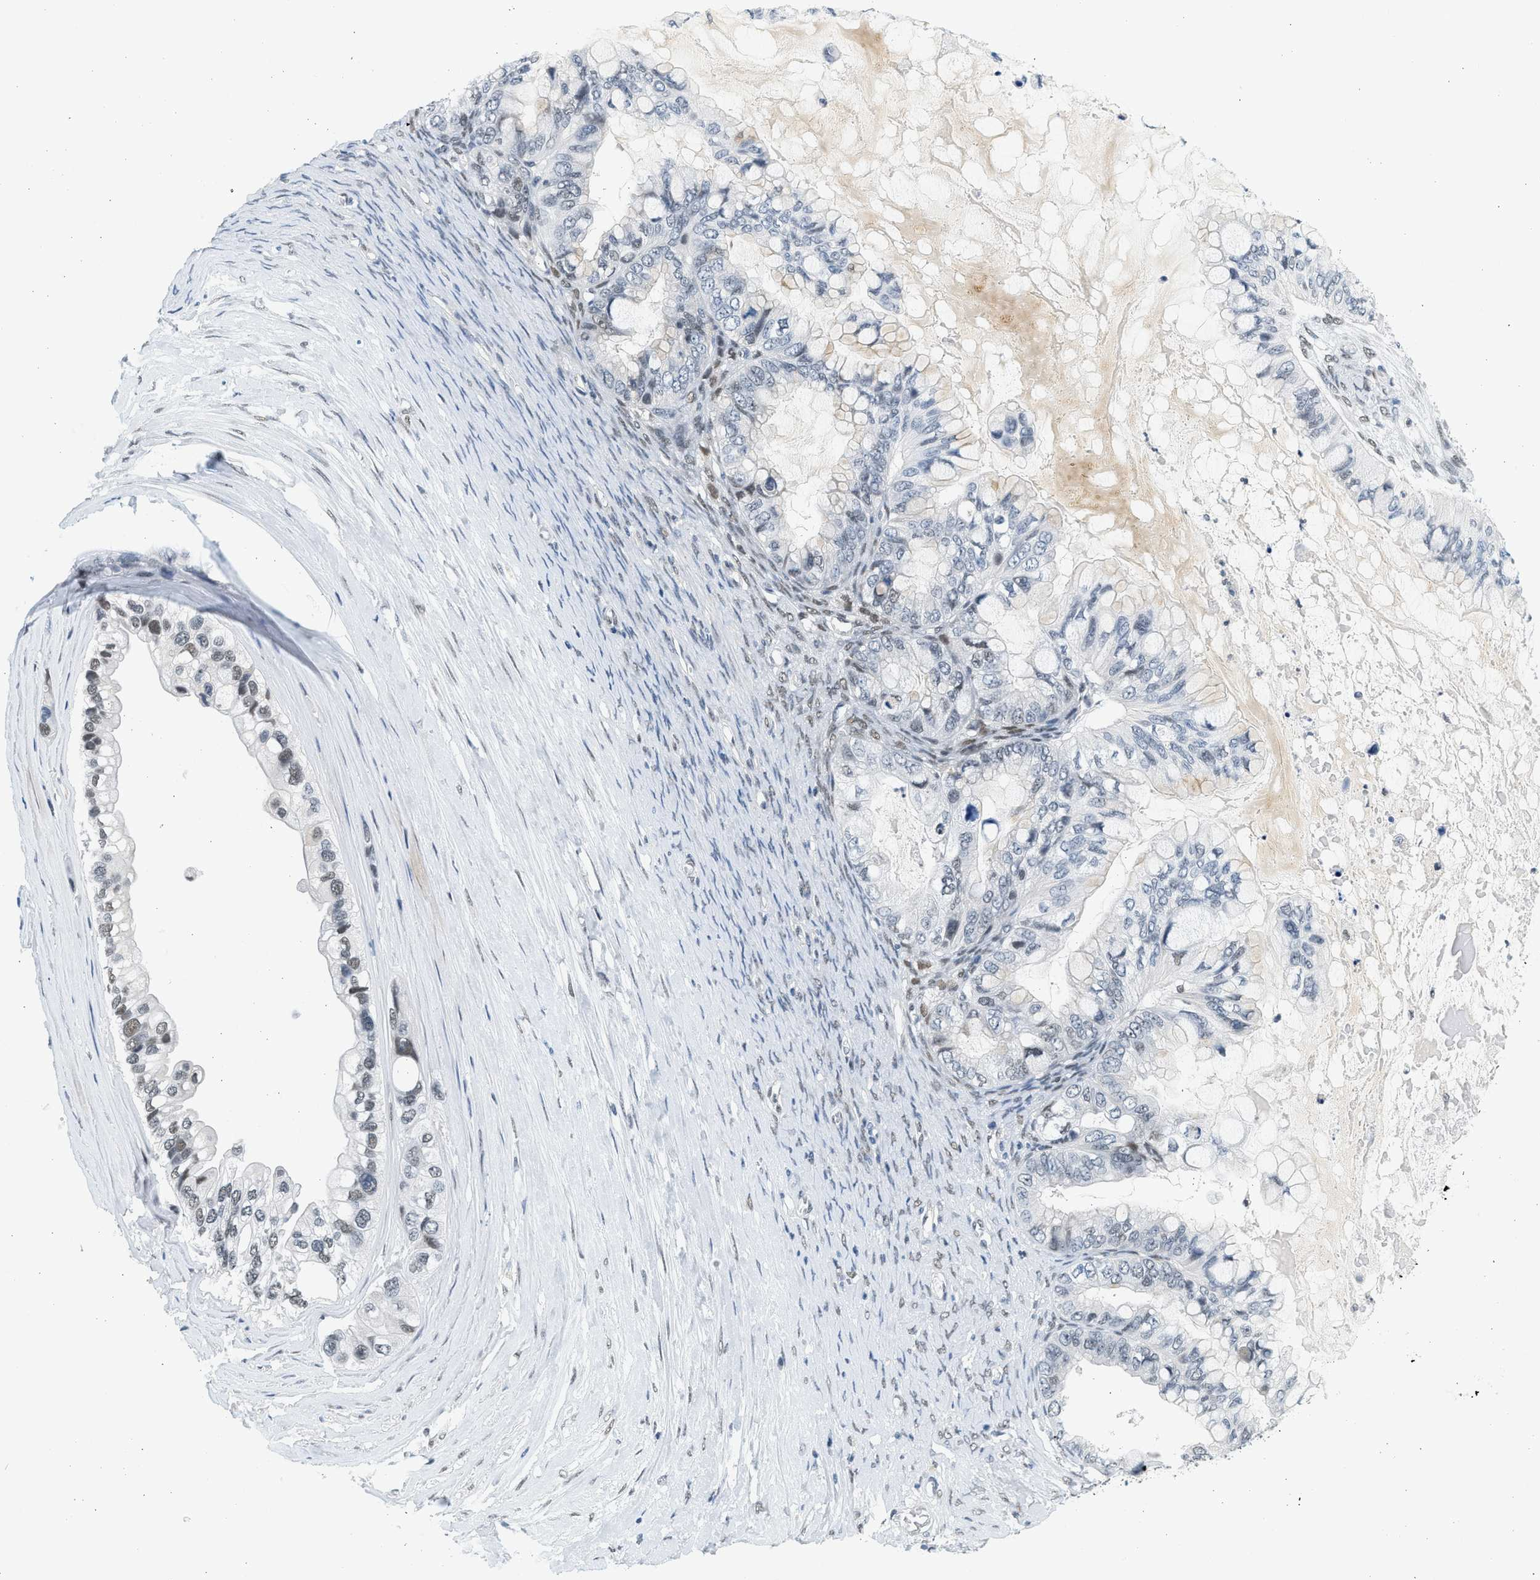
{"staining": {"intensity": "weak", "quantity": "25%-75%", "location": "nuclear"}, "tissue": "ovarian cancer", "cell_type": "Tumor cells", "image_type": "cancer", "snomed": [{"axis": "morphology", "description": "Cystadenocarcinoma, mucinous, NOS"}, {"axis": "topography", "description": "Ovary"}], "caption": "Immunohistochemistry (IHC) (DAB (3,3'-diaminobenzidine)) staining of human ovarian cancer exhibits weak nuclear protein positivity in about 25%-75% of tumor cells. (DAB (3,3'-diaminobenzidine) IHC, brown staining for protein, blue staining for nuclei).", "gene": "HIPK1", "patient": {"sex": "female", "age": 80}}